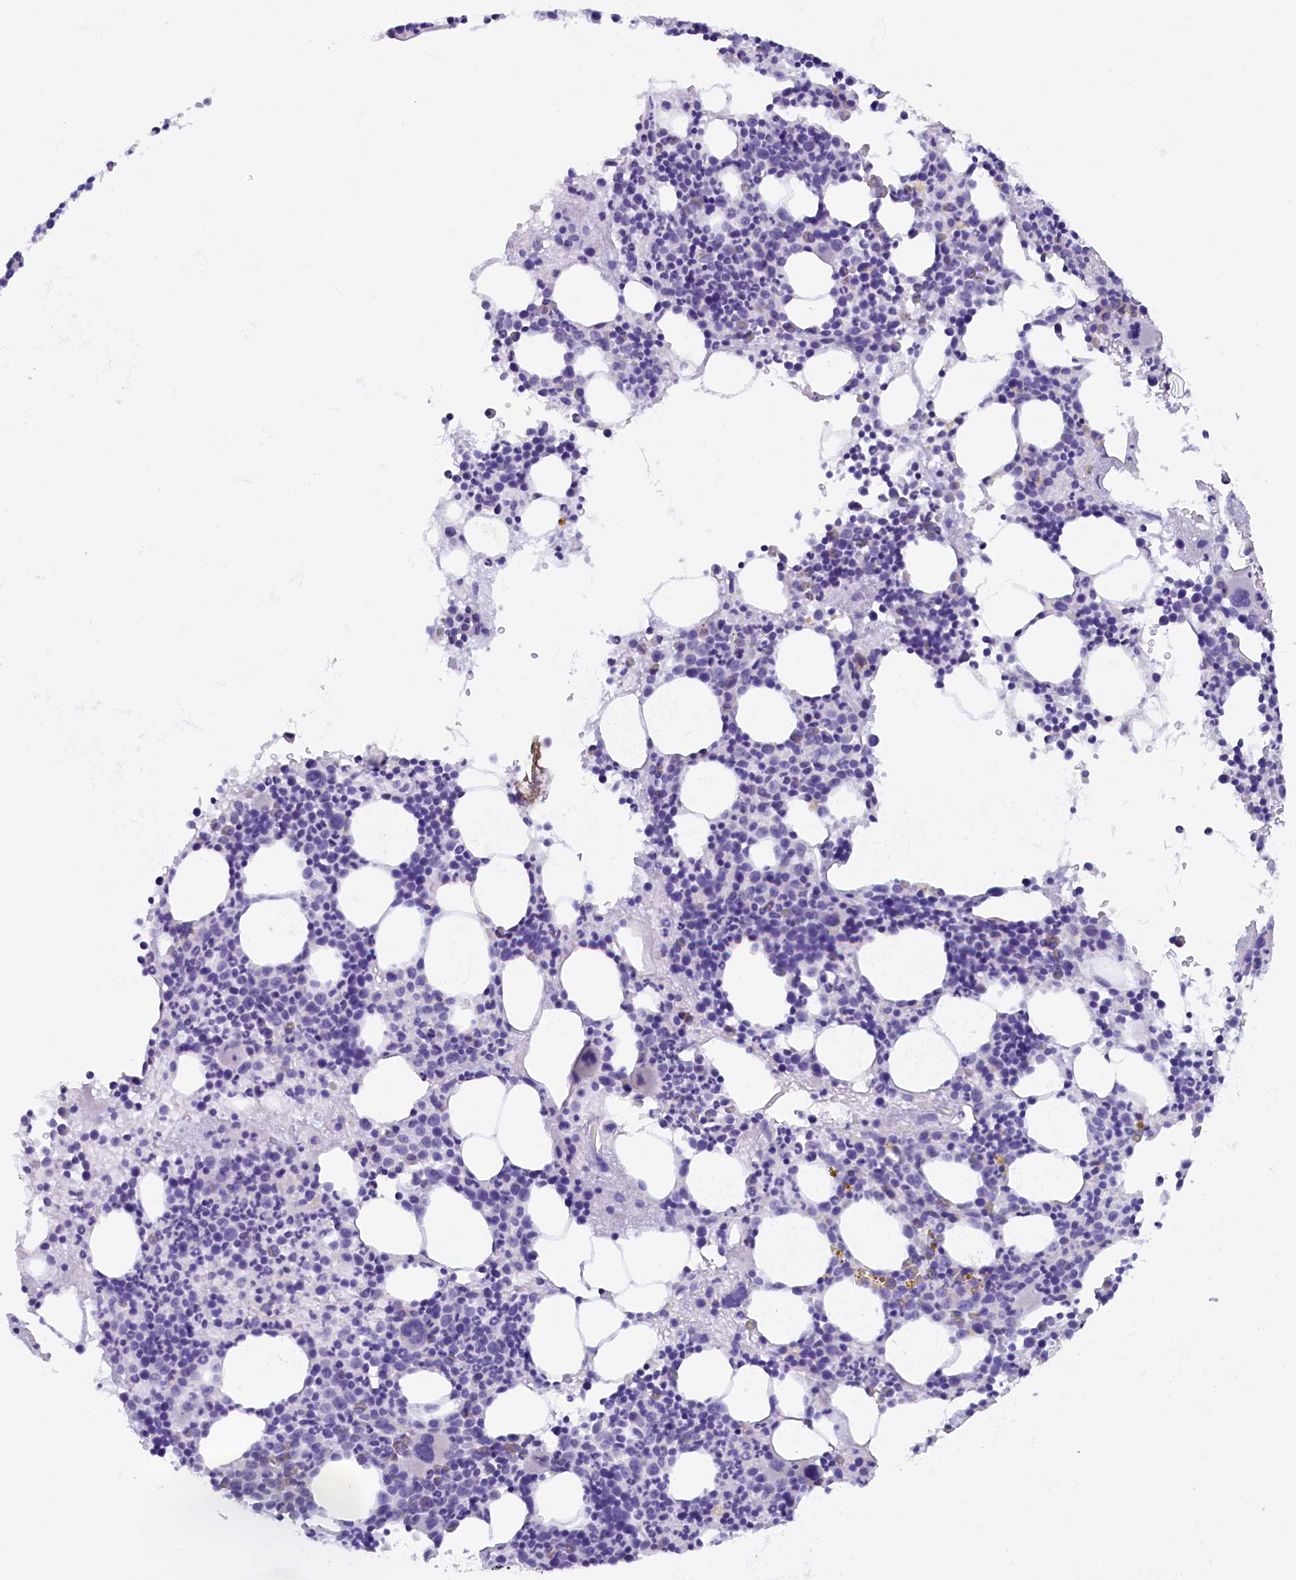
{"staining": {"intensity": "negative", "quantity": "none", "location": "none"}, "tissue": "bone marrow", "cell_type": "Hematopoietic cells", "image_type": "normal", "snomed": [{"axis": "morphology", "description": "Normal tissue, NOS"}, {"axis": "topography", "description": "Bone marrow"}], "caption": "Histopathology image shows no protein expression in hematopoietic cells of normal bone marrow. (DAB immunohistochemistry, high magnification).", "gene": "ZSWIM4", "patient": {"sex": "male", "age": 51}}